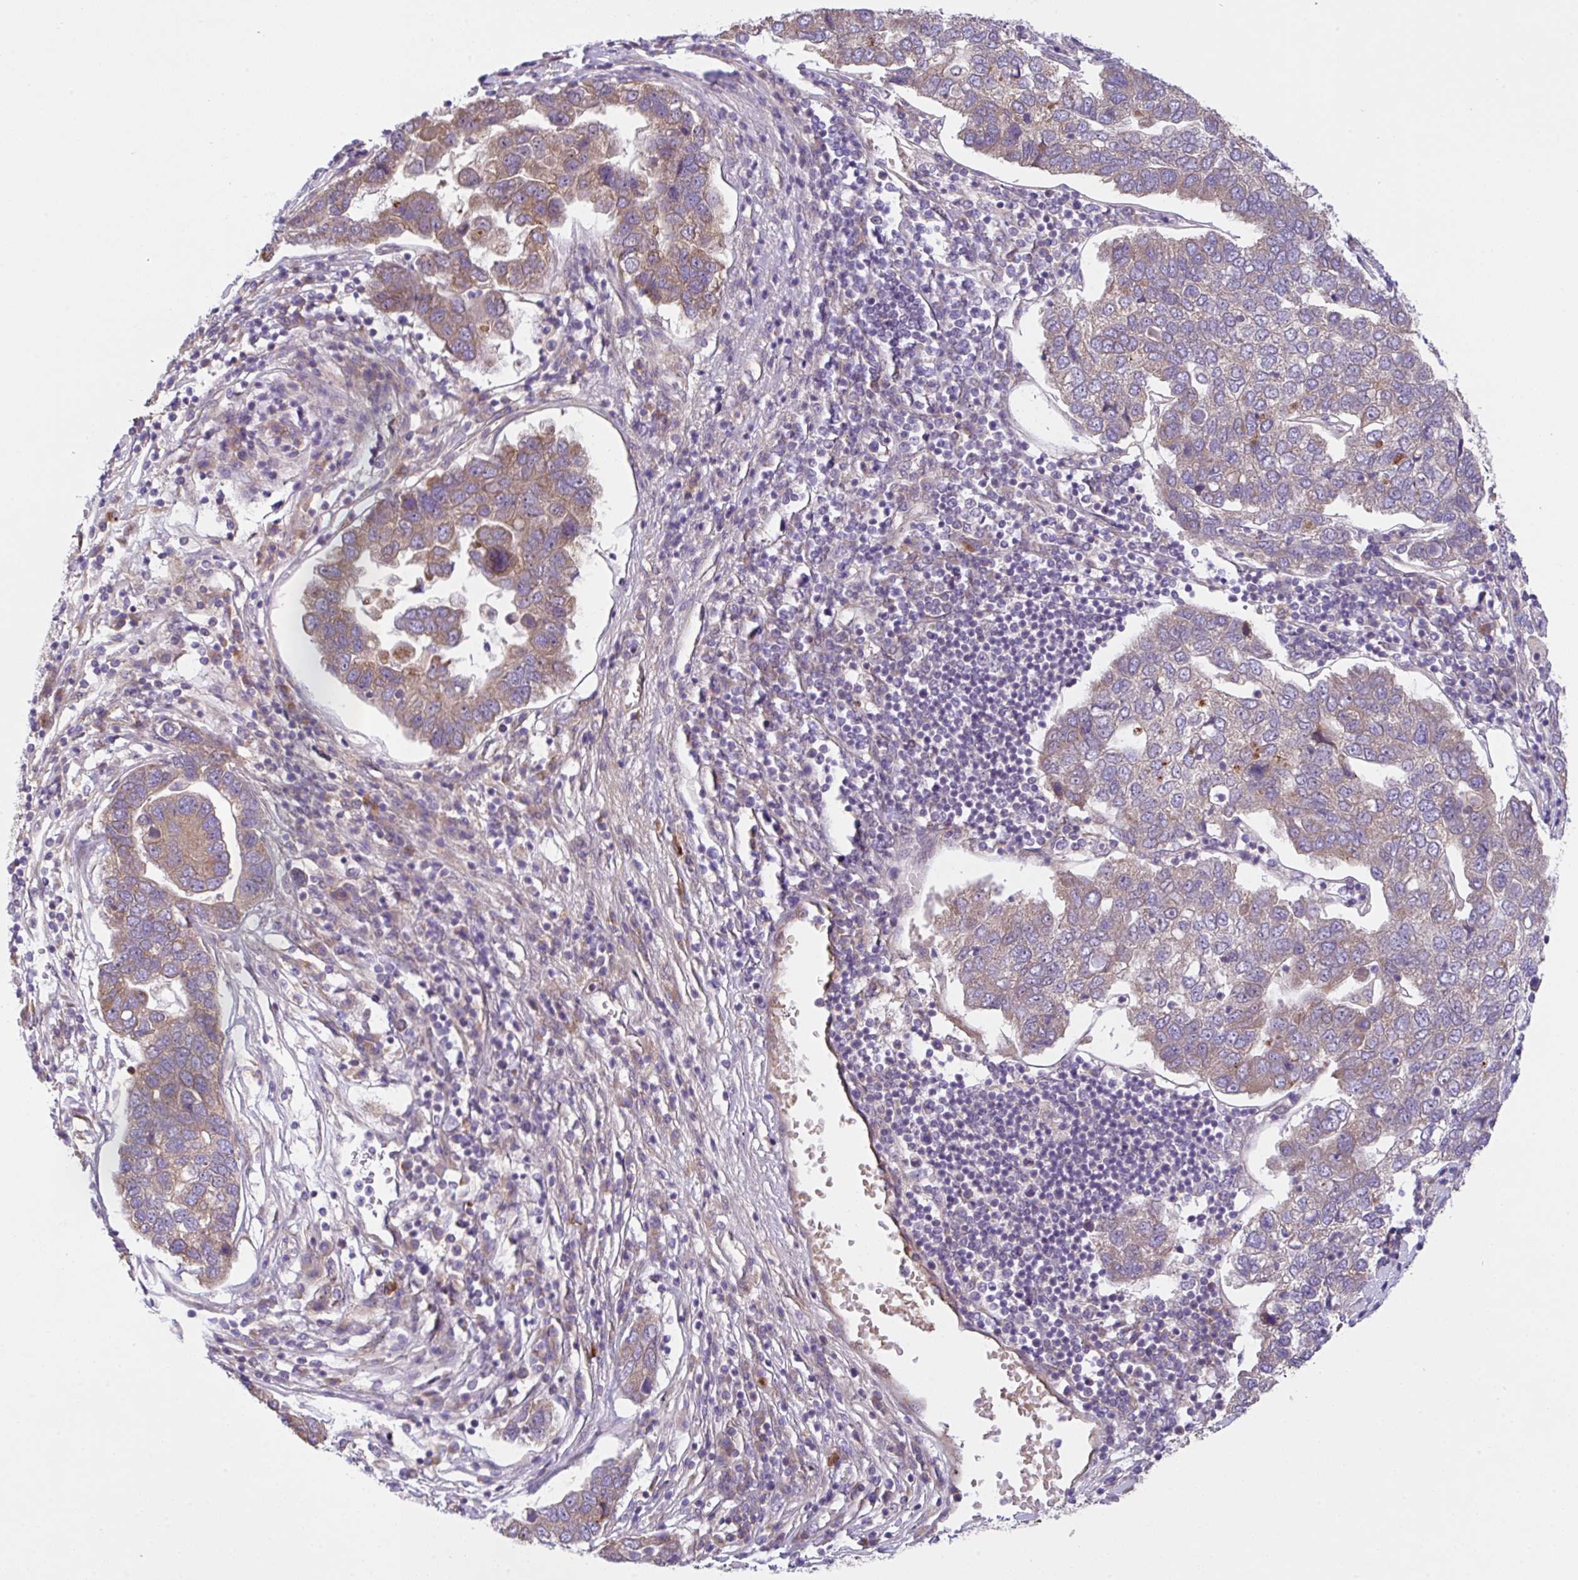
{"staining": {"intensity": "moderate", "quantity": "25%-75%", "location": "cytoplasmic/membranous"}, "tissue": "pancreatic cancer", "cell_type": "Tumor cells", "image_type": "cancer", "snomed": [{"axis": "morphology", "description": "Adenocarcinoma, NOS"}, {"axis": "topography", "description": "Pancreas"}], "caption": "Immunohistochemistry (IHC) of pancreatic cancer (adenocarcinoma) reveals medium levels of moderate cytoplasmic/membranous positivity in about 25%-75% of tumor cells.", "gene": "UBE4A", "patient": {"sex": "female", "age": 61}}